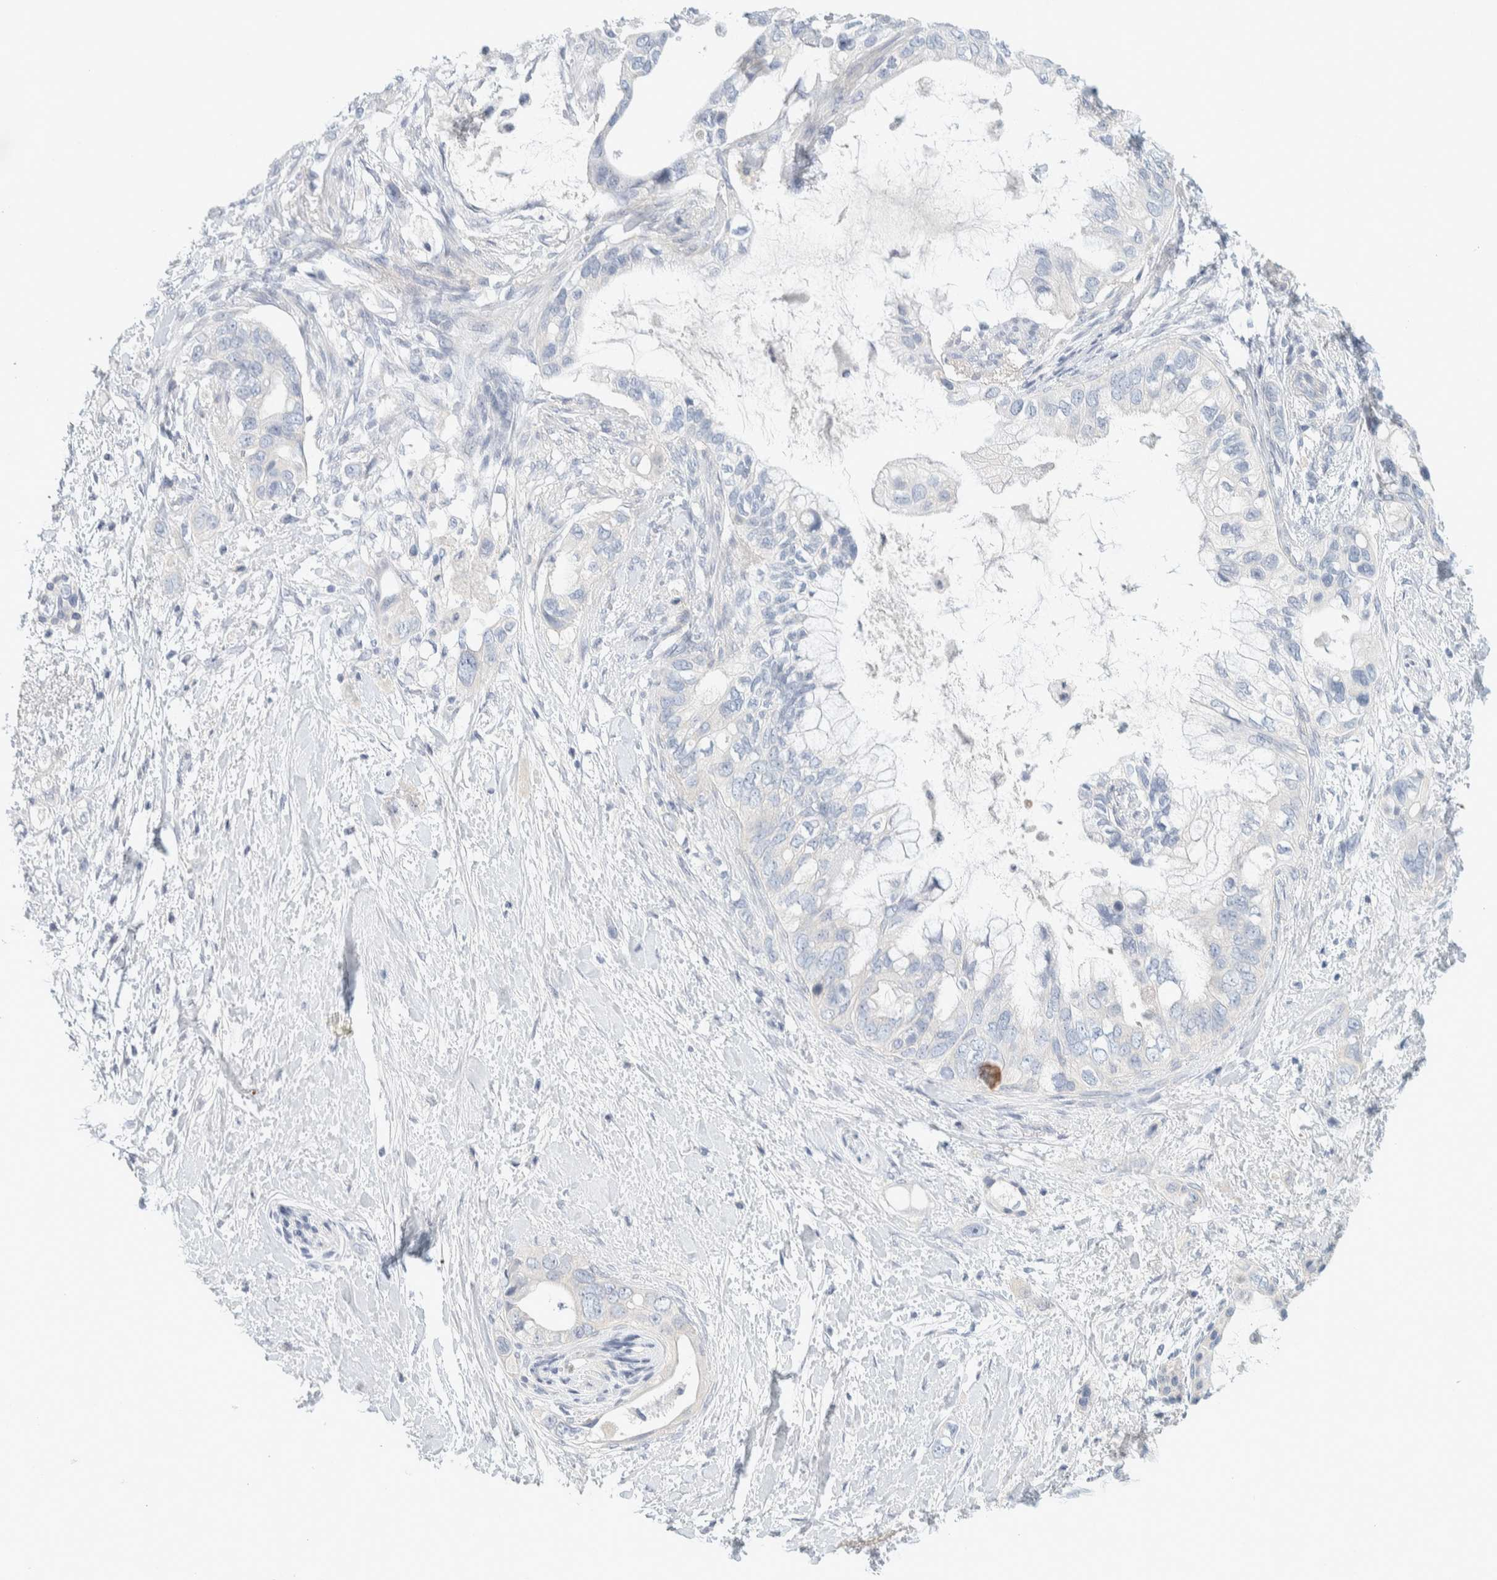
{"staining": {"intensity": "negative", "quantity": "none", "location": "none"}, "tissue": "pancreatic cancer", "cell_type": "Tumor cells", "image_type": "cancer", "snomed": [{"axis": "morphology", "description": "Adenocarcinoma, NOS"}, {"axis": "topography", "description": "Pancreas"}], "caption": "This is an immunohistochemistry photomicrograph of pancreatic cancer (adenocarcinoma). There is no expression in tumor cells.", "gene": "ALOX12B", "patient": {"sex": "female", "age": 56}}